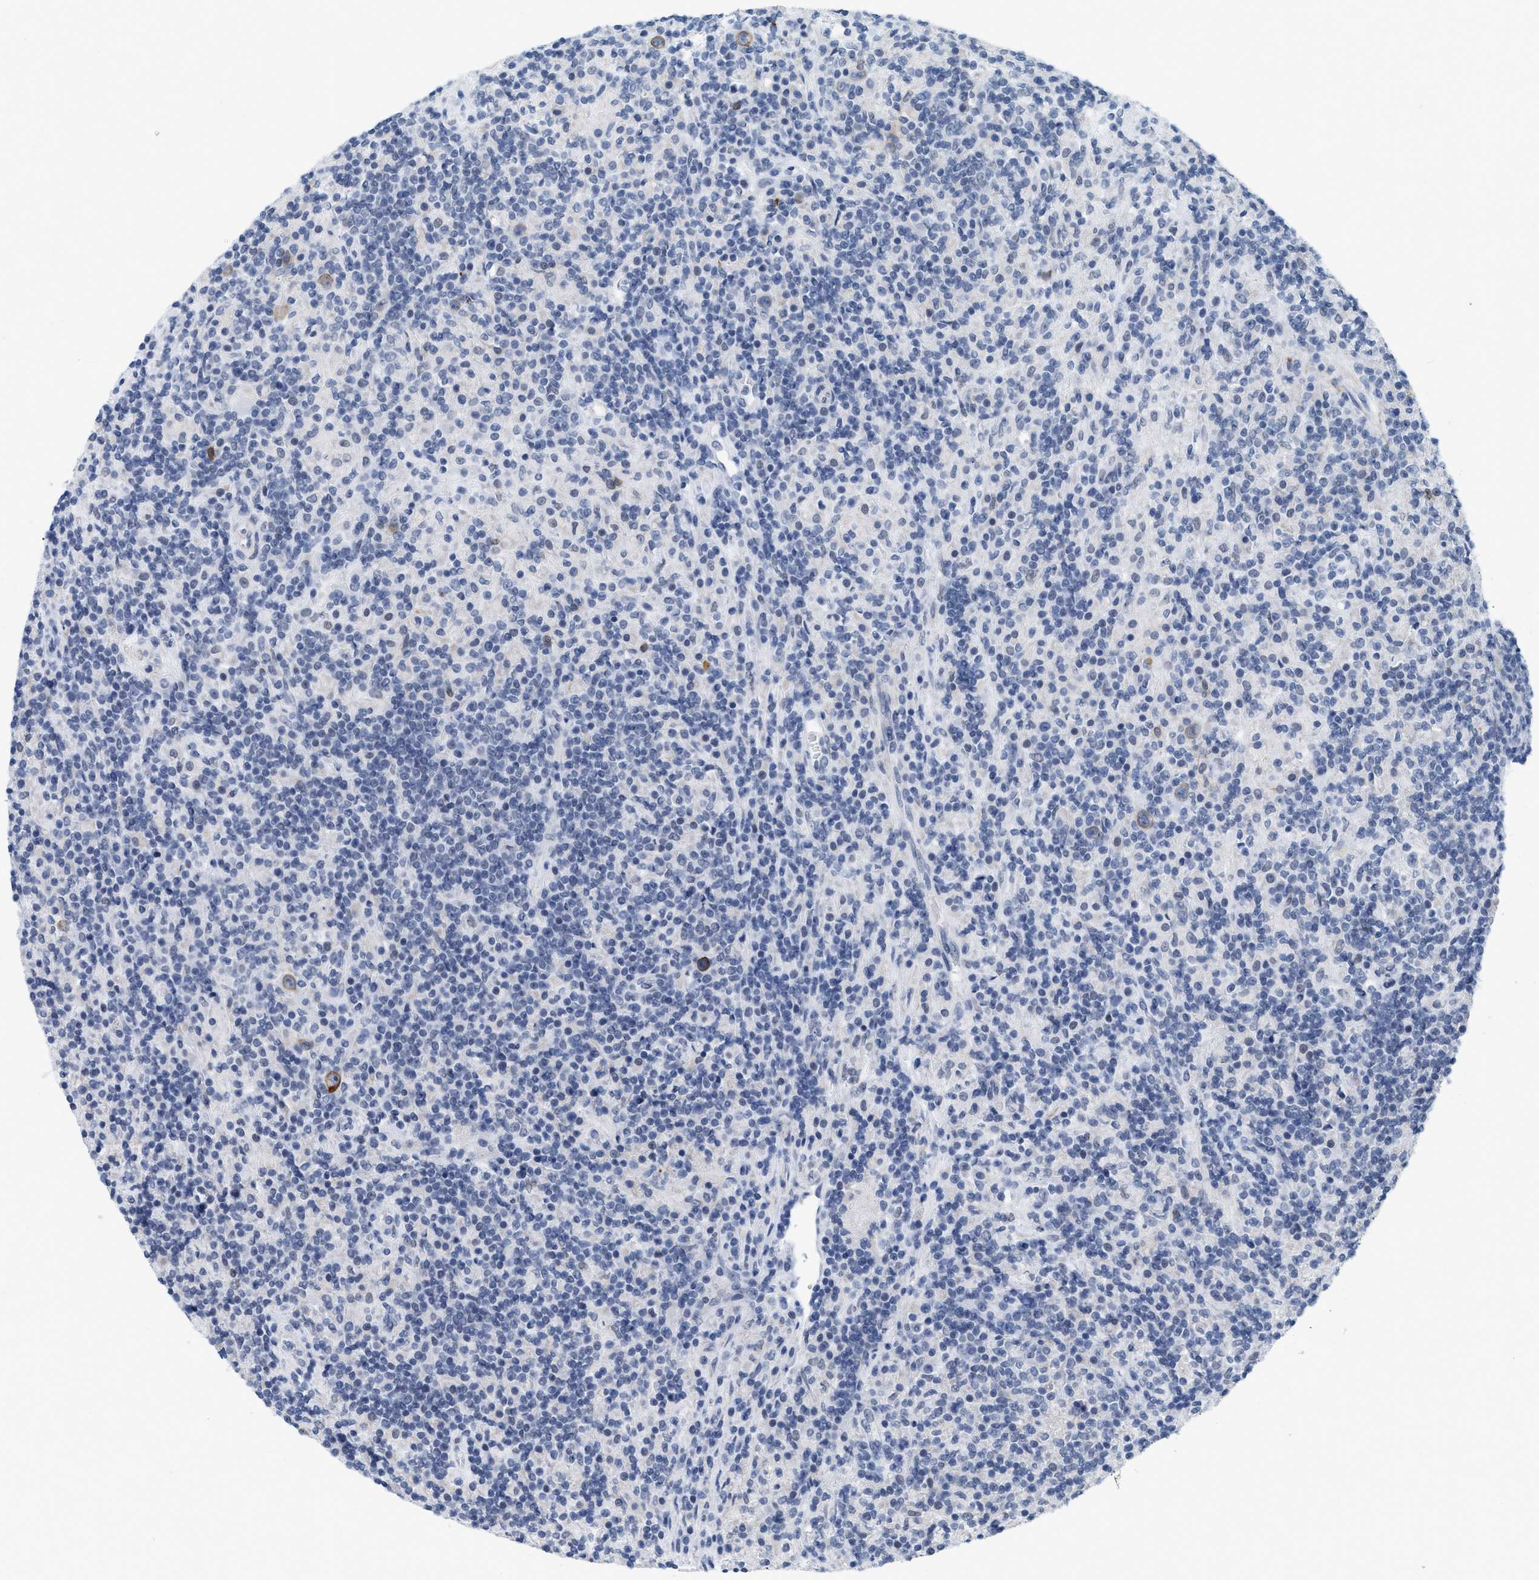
{"staining": {"intensity": "negative", "quantity": "none", "location": "none"}, "tissue": "lymphoma", "cell_type": "Tumor cells", "image_type": "cancer", "snomed": [{"axis": "morphology", "description": "Hodgkin's disease, NOS"}, {"axis": "topography", "description": "Lymph node"}], "caption": "High power microscopy photomicrograph of an immunohistochemistry (IHC) photomicrograph of lymphoma, revealing no significant staining in tumor cells. (DAB immunohistochemistry (IHC) with hematoxylin counter stain).", "gene": "XIRP1", "patient": {"sex": "male", "age": 70}}